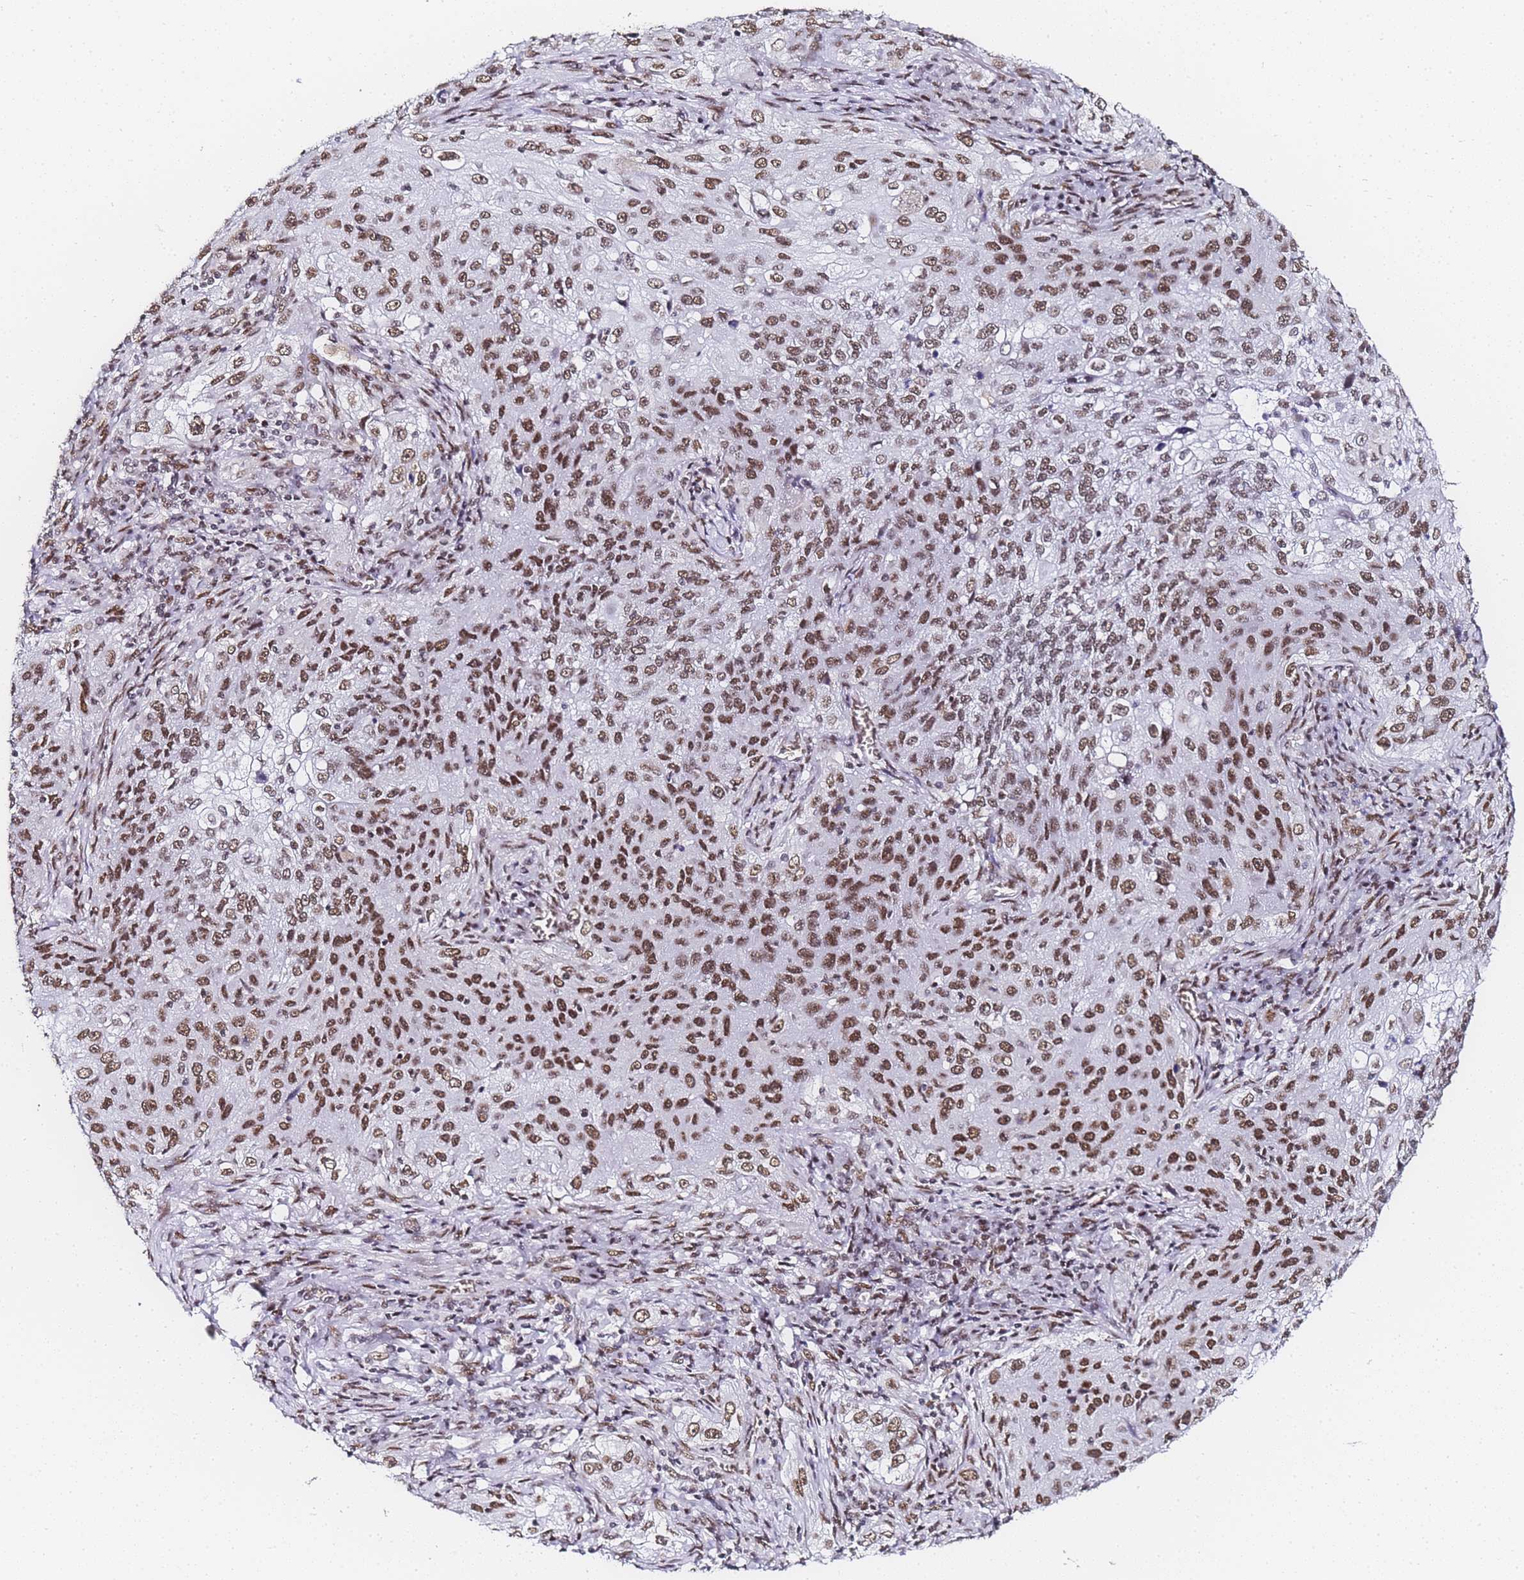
{"staining": {"intensity": "moderate", "quantity": ">75%", "location": "nuclear"}, "tissue": "lung cancer", "cell_type": "Tumor cells", "image_type": "cancer", "snomed": [{"axis": "morphology", "description": "Squamous cell carcinoma, NOS"}, {"axis": "topography", "description": "Lung"}], "caption": "Immunohistochemistry micrograph of human squamous cell carcinoma (lung) stained for a protein (brown), which shows medium levels of moderate nuclear staining in about >75% of tumor cells.", "gene": "POLR1A", "patient": {"sex": "female", "age": 69}}